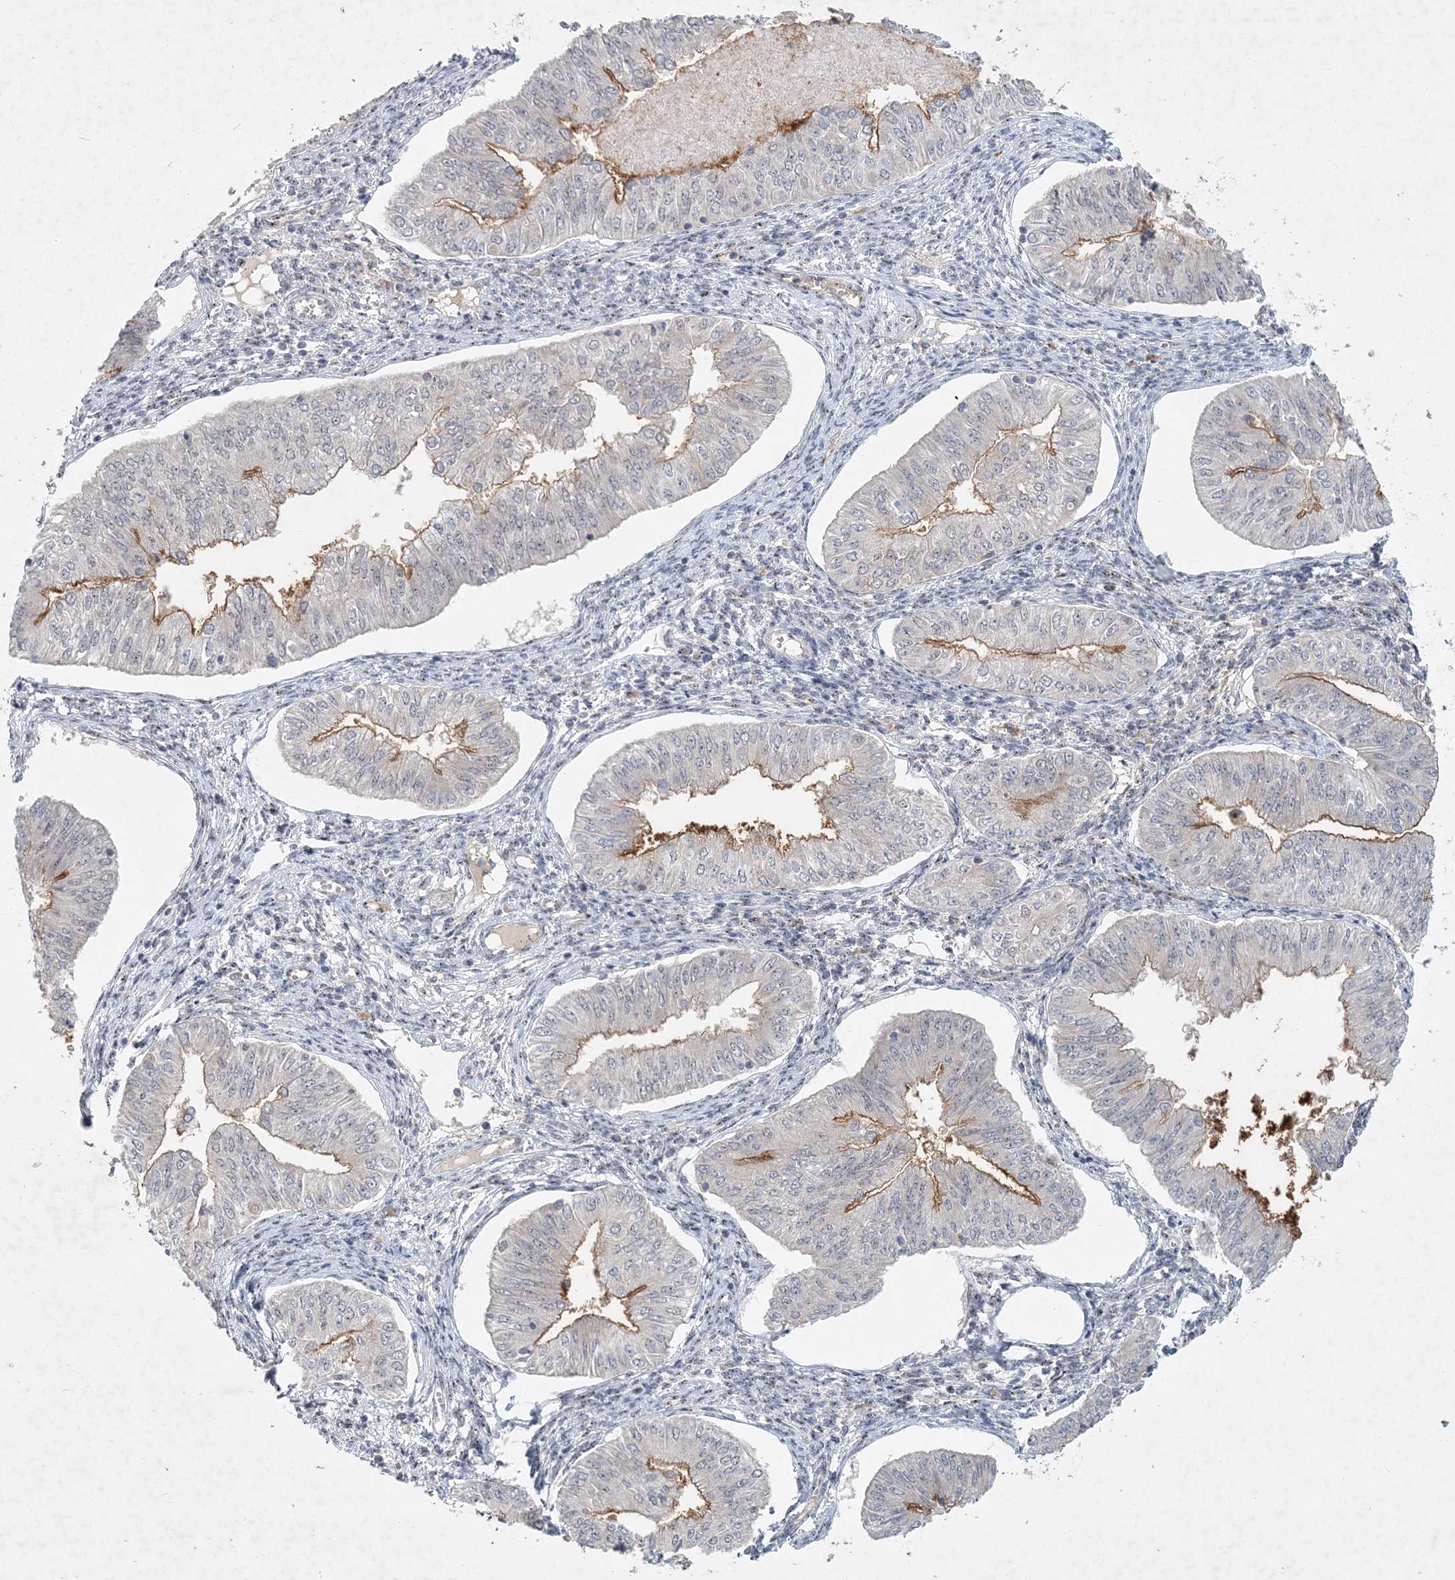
{"staining": {"intensity": "moderate", "quantity": "<25%", "location": "cytoplasmic/membranous"}, "tissue": "endometrial cancer", "cell_type": "Tumor cells", "image_type": "cancer", "snomed": [{"axis": "morphology", "description": "Normal tissue, NOS"}, {"axis": "morphology", "description": "Adenocarcinoma, NOS"}, {"axis": "topography", "description": "Endometrium"}], "caption": "Human adenocarcinoma (endometrial) stained with a protein marker exhibits moderate staining in tumor cells.", "gene": "GIN1", "patient": {"sex": "female", "age": 53}}